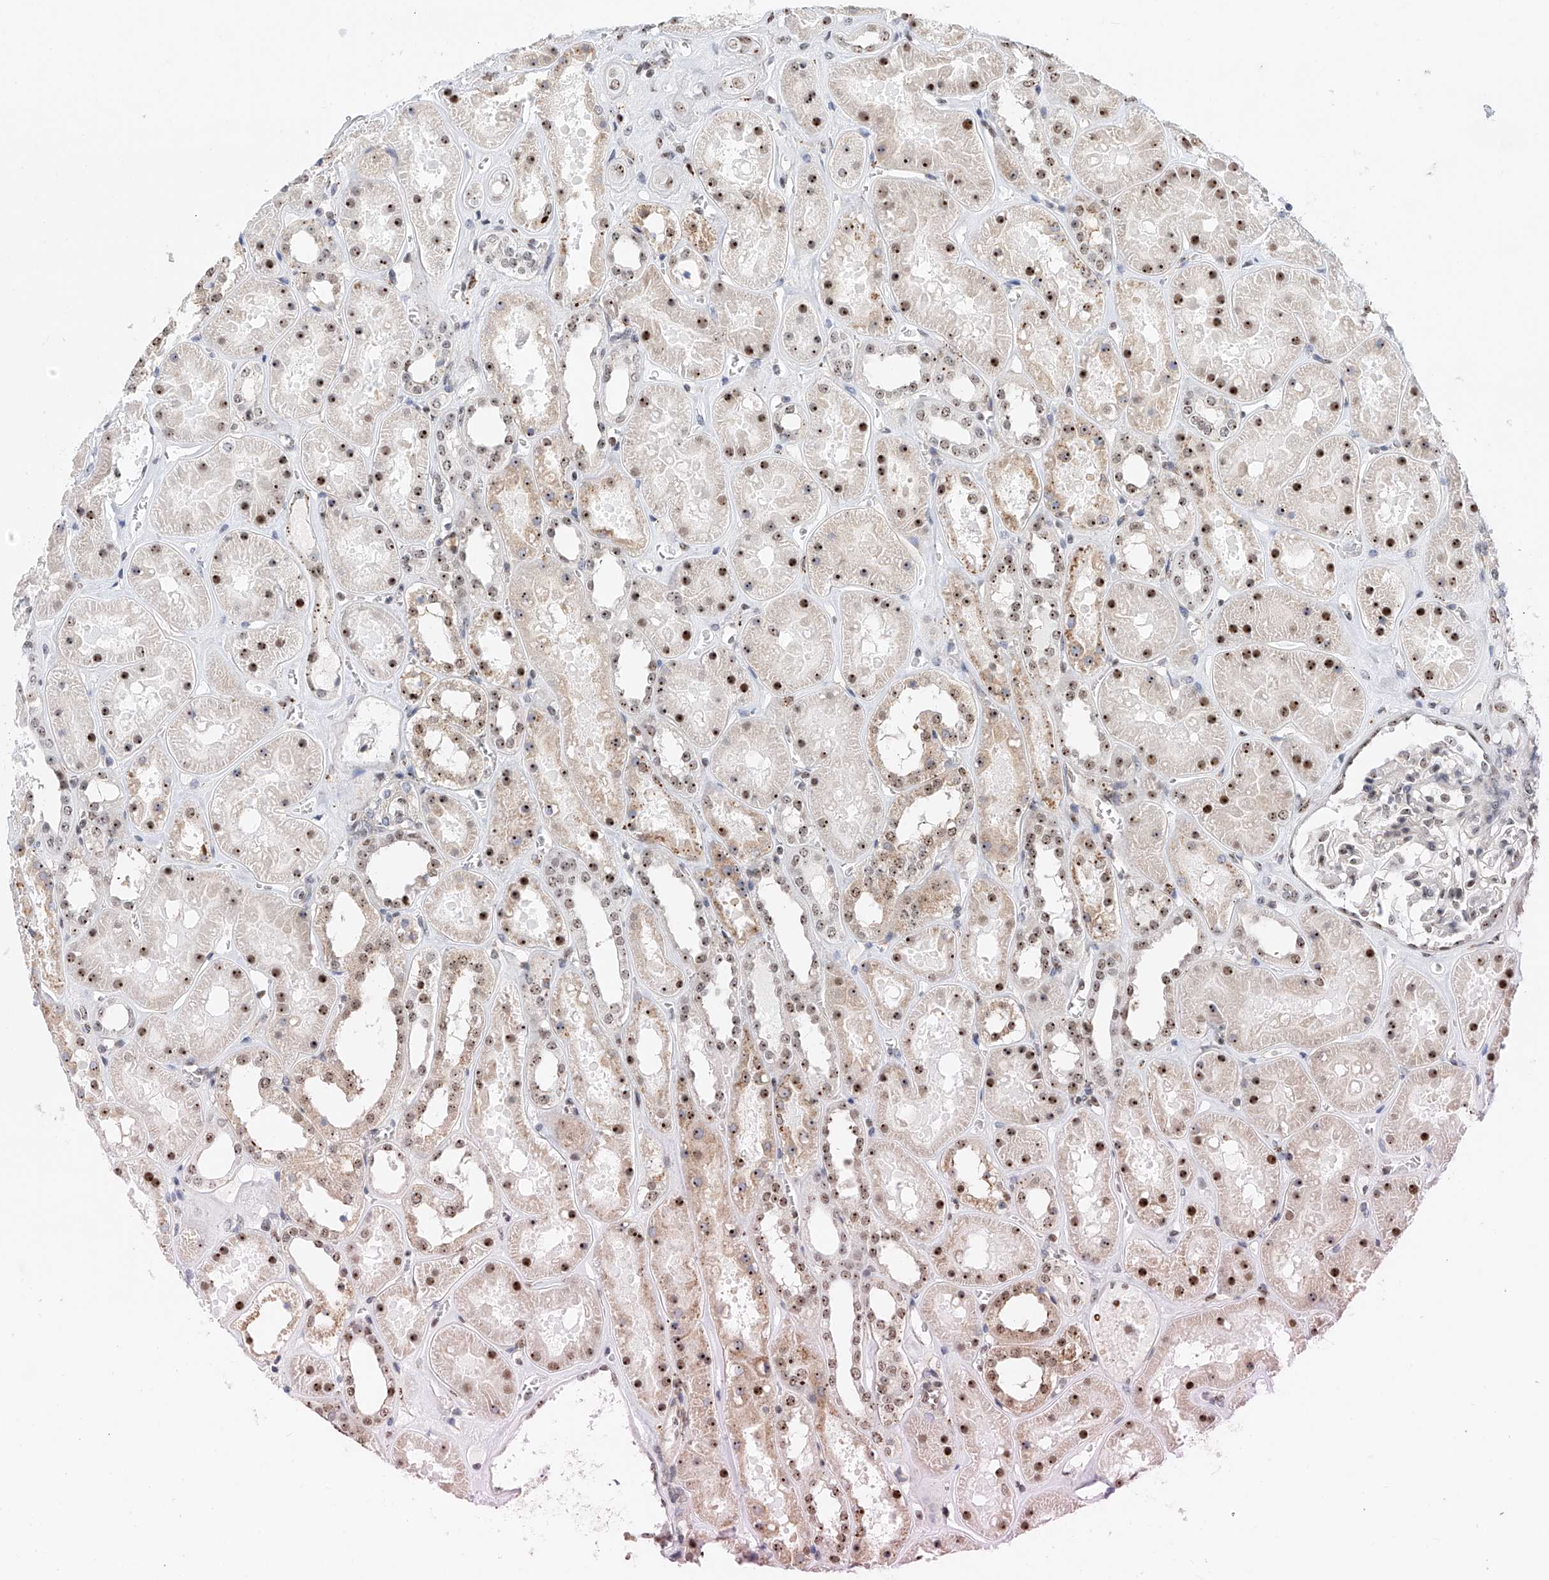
{"staining": {"intensity": "moderate", "quantity": "25%-75%", "location": "nuclear"}, "tissue": "kidney", "cell_type": "Cells in glomeruli", "image_type": "normal", "snomed": [{"axis": "morphology", "description": "Normal tissue, NOS"}, {"axis": "topography", "description": "Kidney"}], "caption": "Protein staining of normal kidney shows moderate nuclear expression in about 25%-75% of cells in glomeruli. (DAB = brown stain, brightfield microscopy at high magnification).", "gene": "PRUNE2", "patient": {"sex": "female", "age": 41}}